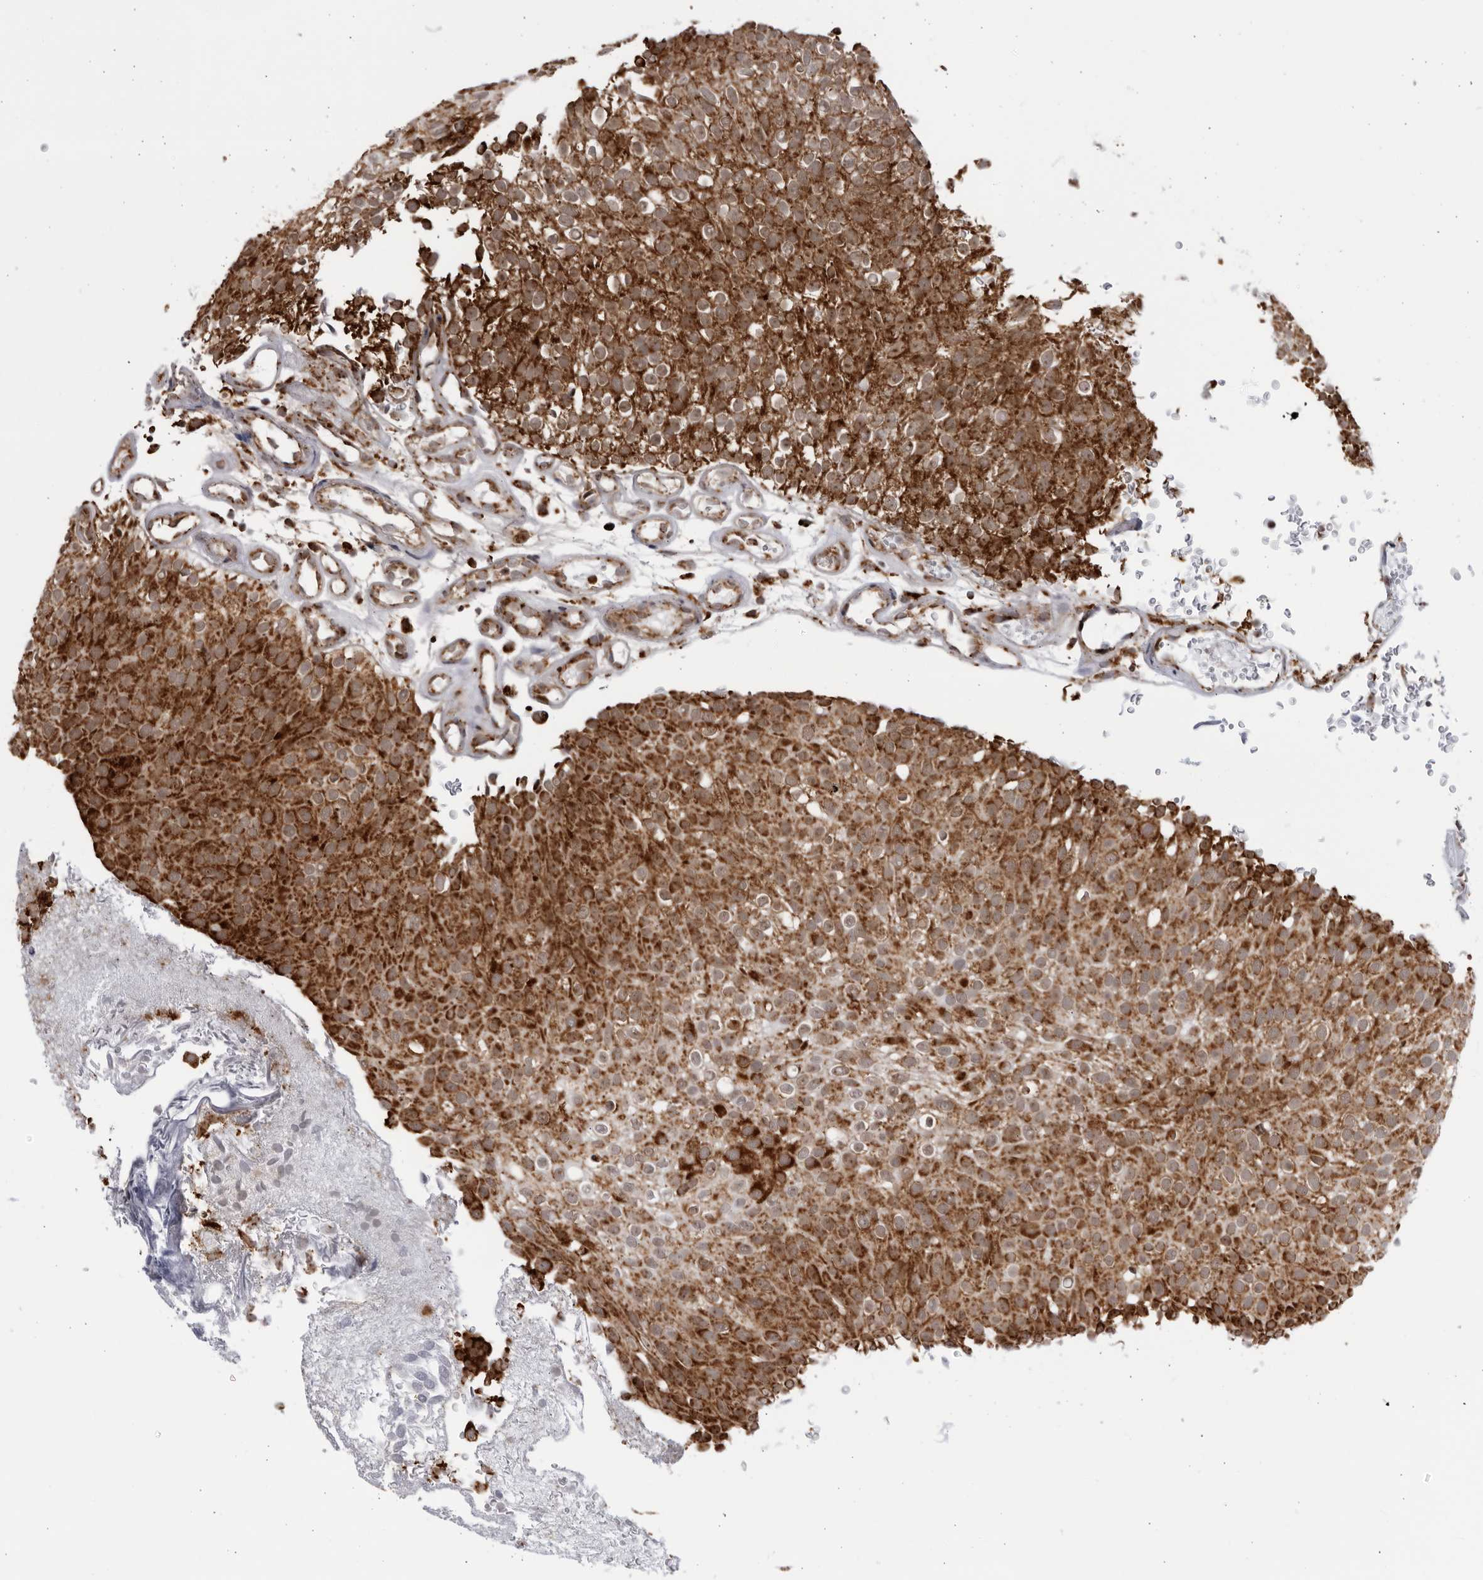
{"staining": {"intensity": "strong", "quantity": ">75%", "location": "cytoplasmic/membranous"}, "tissue": "urothelial cancer", "cell_type": "Tumor cells", "image_type": "cancer", "snomed": [{"axis": "morphology", "description": "Urothelial carcinoma, Low grade"}, {"axis": "topography", "description": "Urinary bladder"}], "caption": "Urothelial cancer stained with a protein marker demonstrates strong staining in tumor cells.", "gene": "RBM34", "patient": {"sex": "male", "age": 78}}